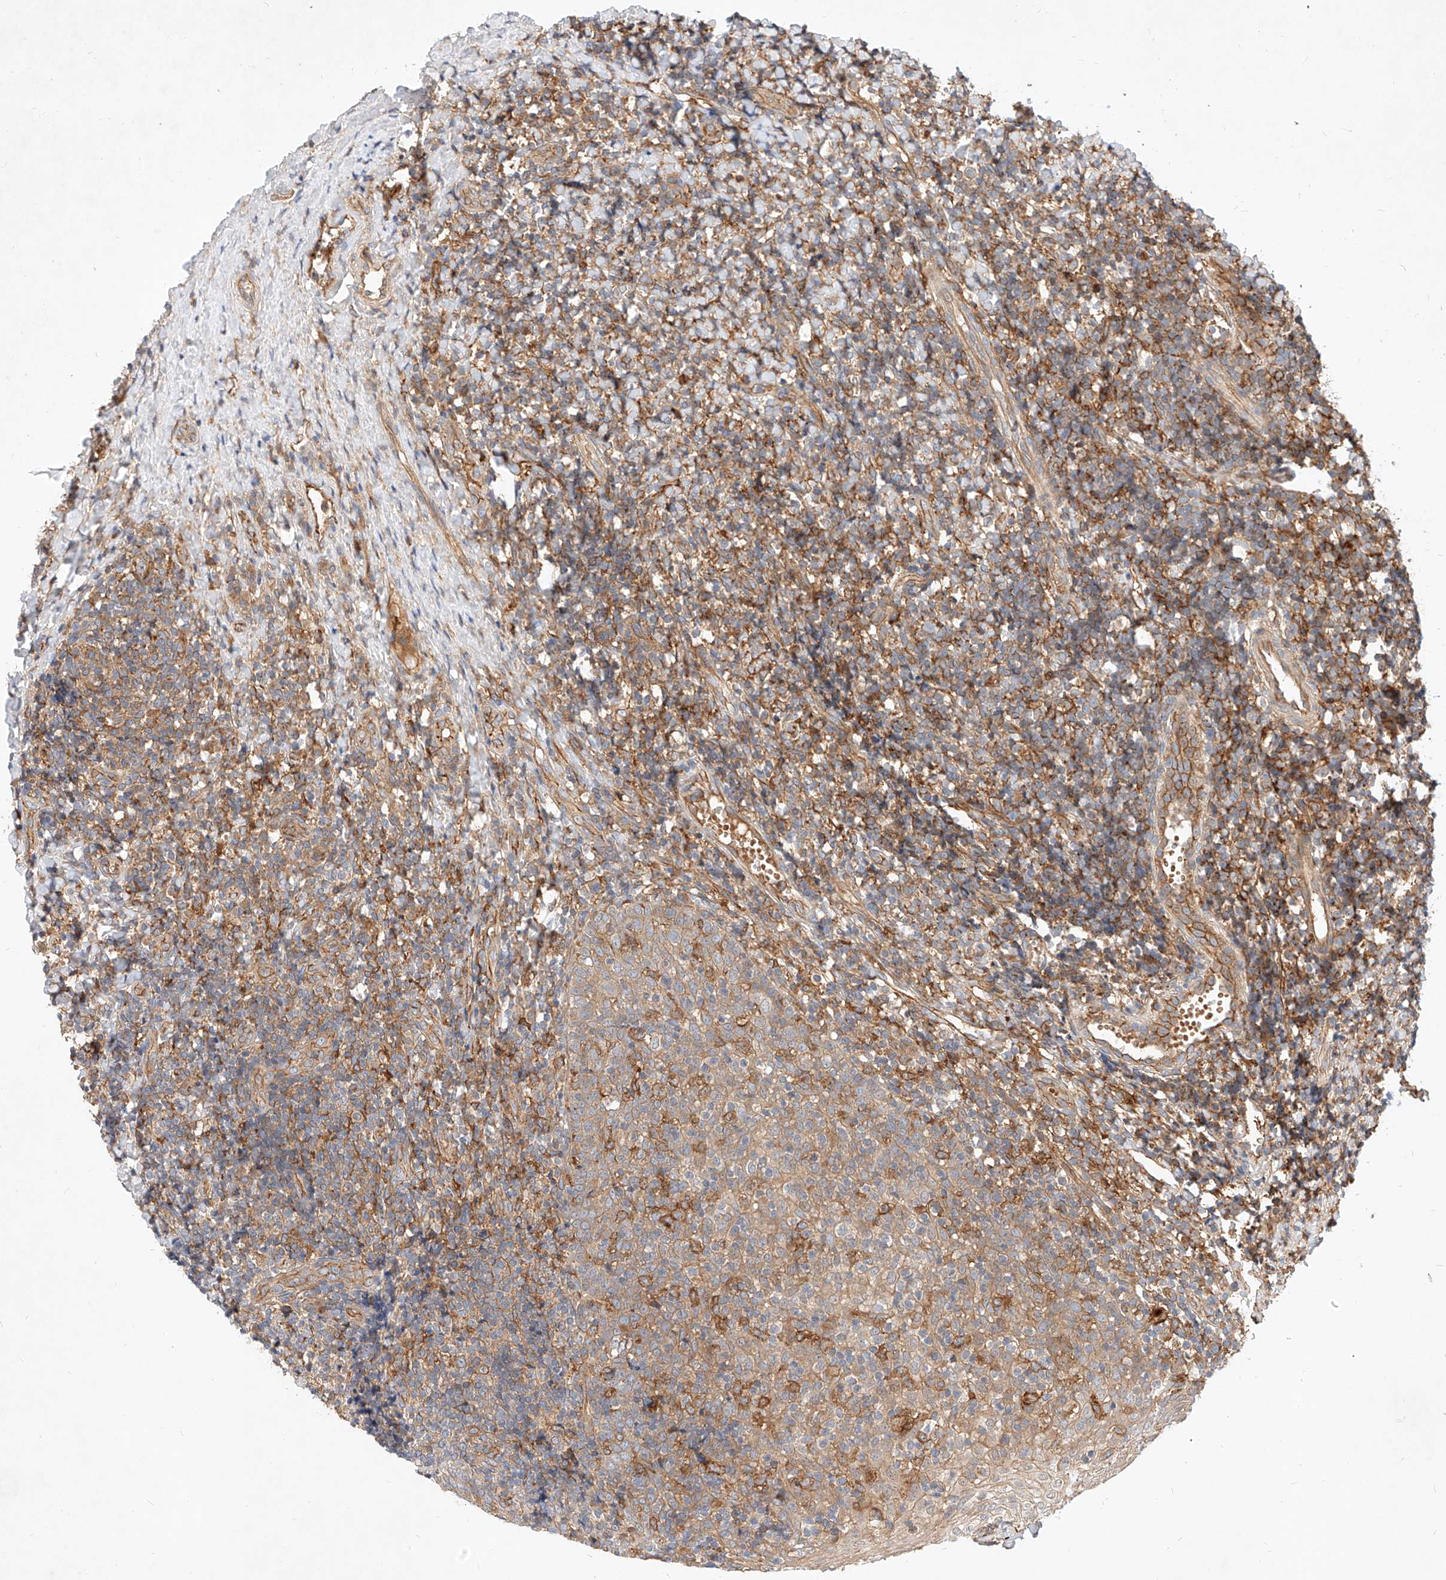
{"staining": {"intensity": "moderate", "quantity": "<25%", "location": "cytoplasmic/membranous"}, "tissue": "tonsil", "cell_type": "Germinal center cells", "image_type": "normal", "snomed": [{"axis": "morphology", "description": "Normal tissue, NOS"}, {"axis": "topography", "description": "Tonsil"}], "caption": "The histopathology image shows immunohistochemical staining of benign tonsil. There is moderate cytoplasmic/membranous staining is present in approximately <25% of germinal center cells. The staining was performed using DAB to visualize the protein expression in brown, while the nuclei were stained in blue with hematoxylin (Magnification: 20x).", "gene": "NFAM1", "patient": {"sex": "female", "age": 19}}